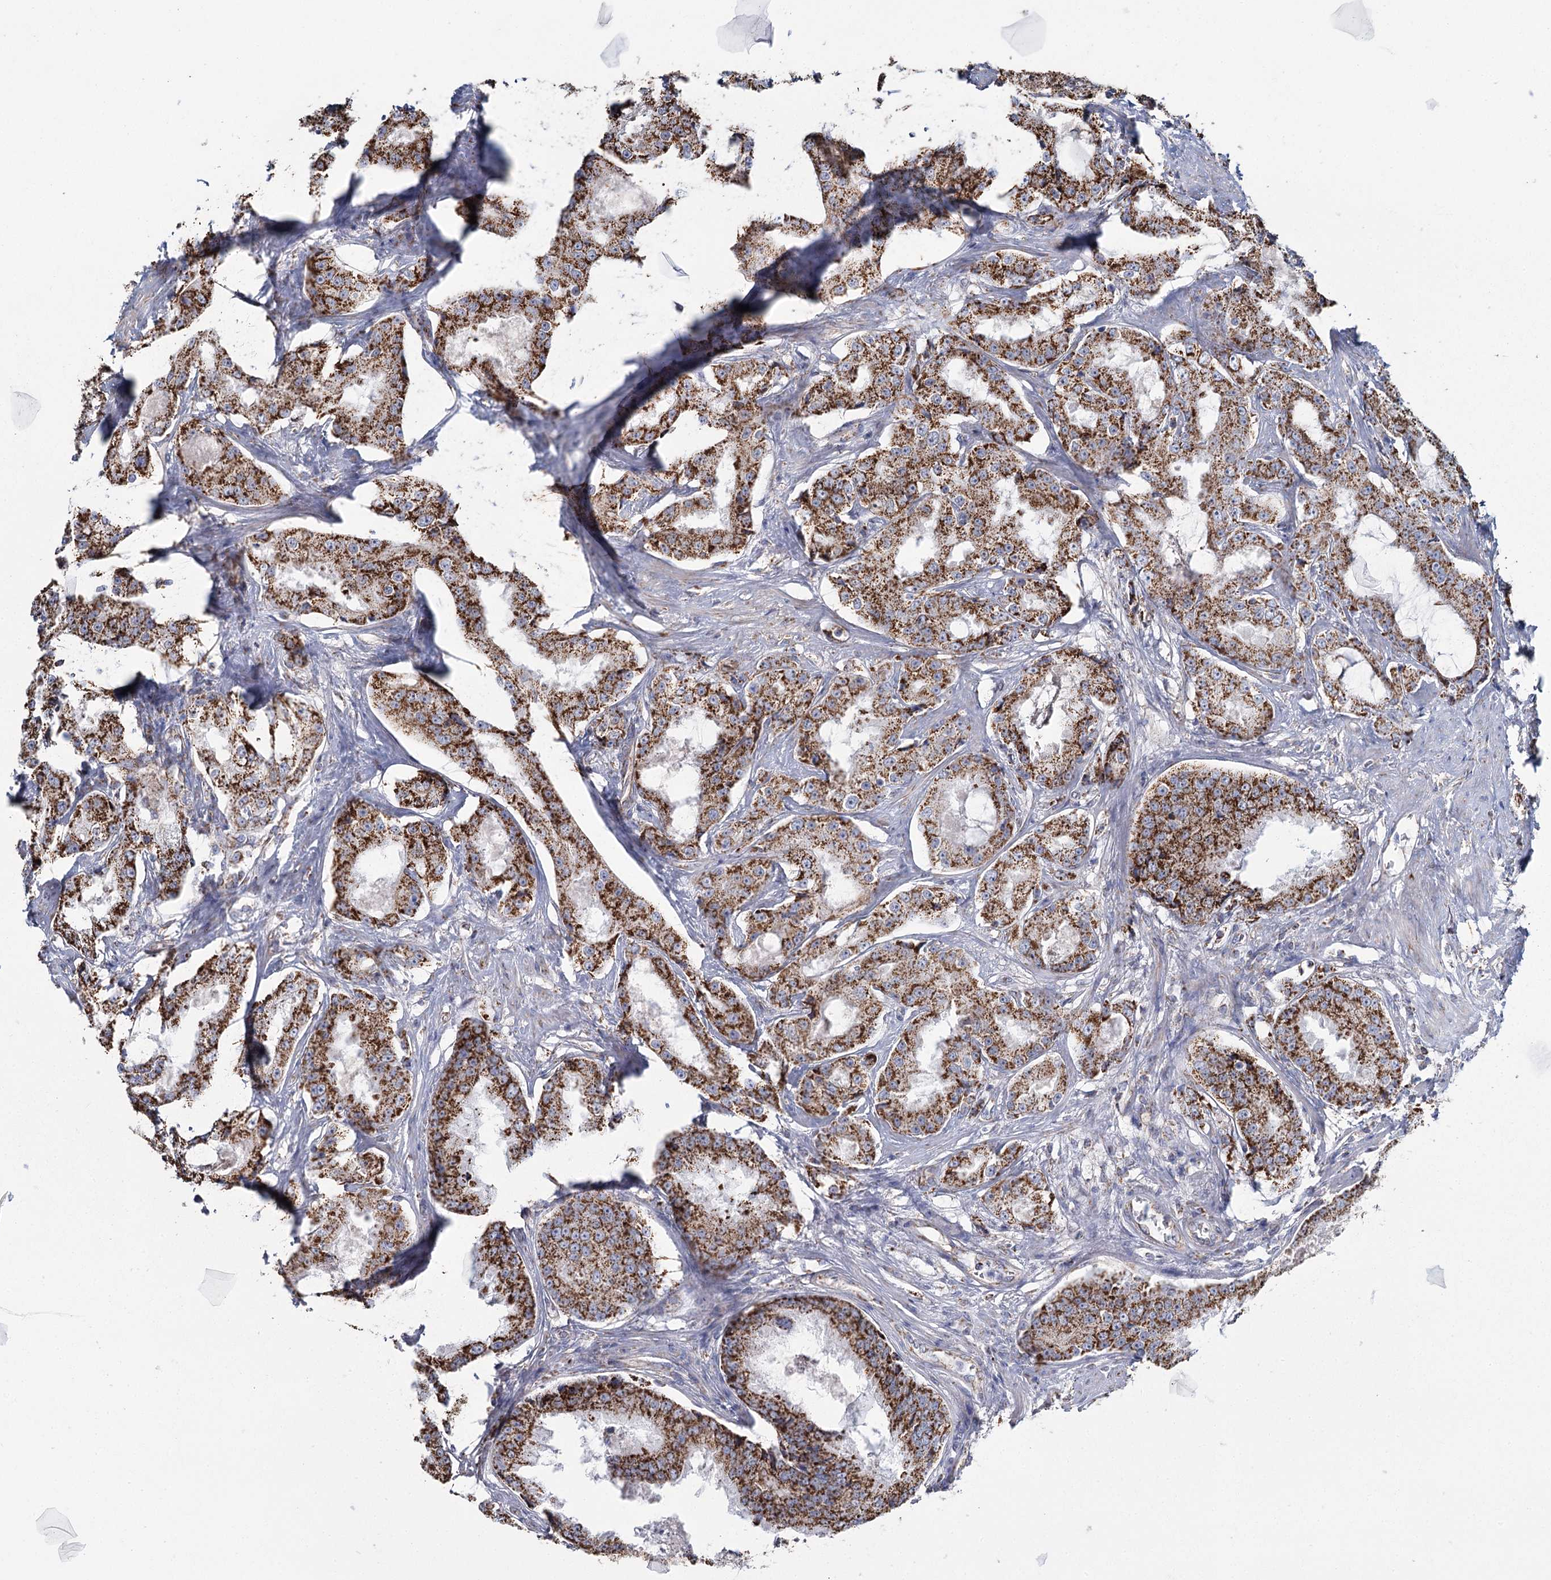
{"staining": {"intensity": "strong", "quantity": ">75%", "location": "cytoplasmic/membranous"}, "tissue": "prostate cancer", "cell_type": "Tumor cells", "image_type": "cancer", "snomed": [{"axis": "morphology", "description": "Adenocarcinoma, High grade"}, {"axis": "topography", "description": "Prostate"}], "caption": "High-grade adenocarcinoma (prostate) stained for a protein shows strong cytoplasmic/membranous positivity in tumor cells. (IHC, brightfield microscopy, high magnification).", "gene": "MRPL44", "patient": {"sex": "male", "age": 73}}